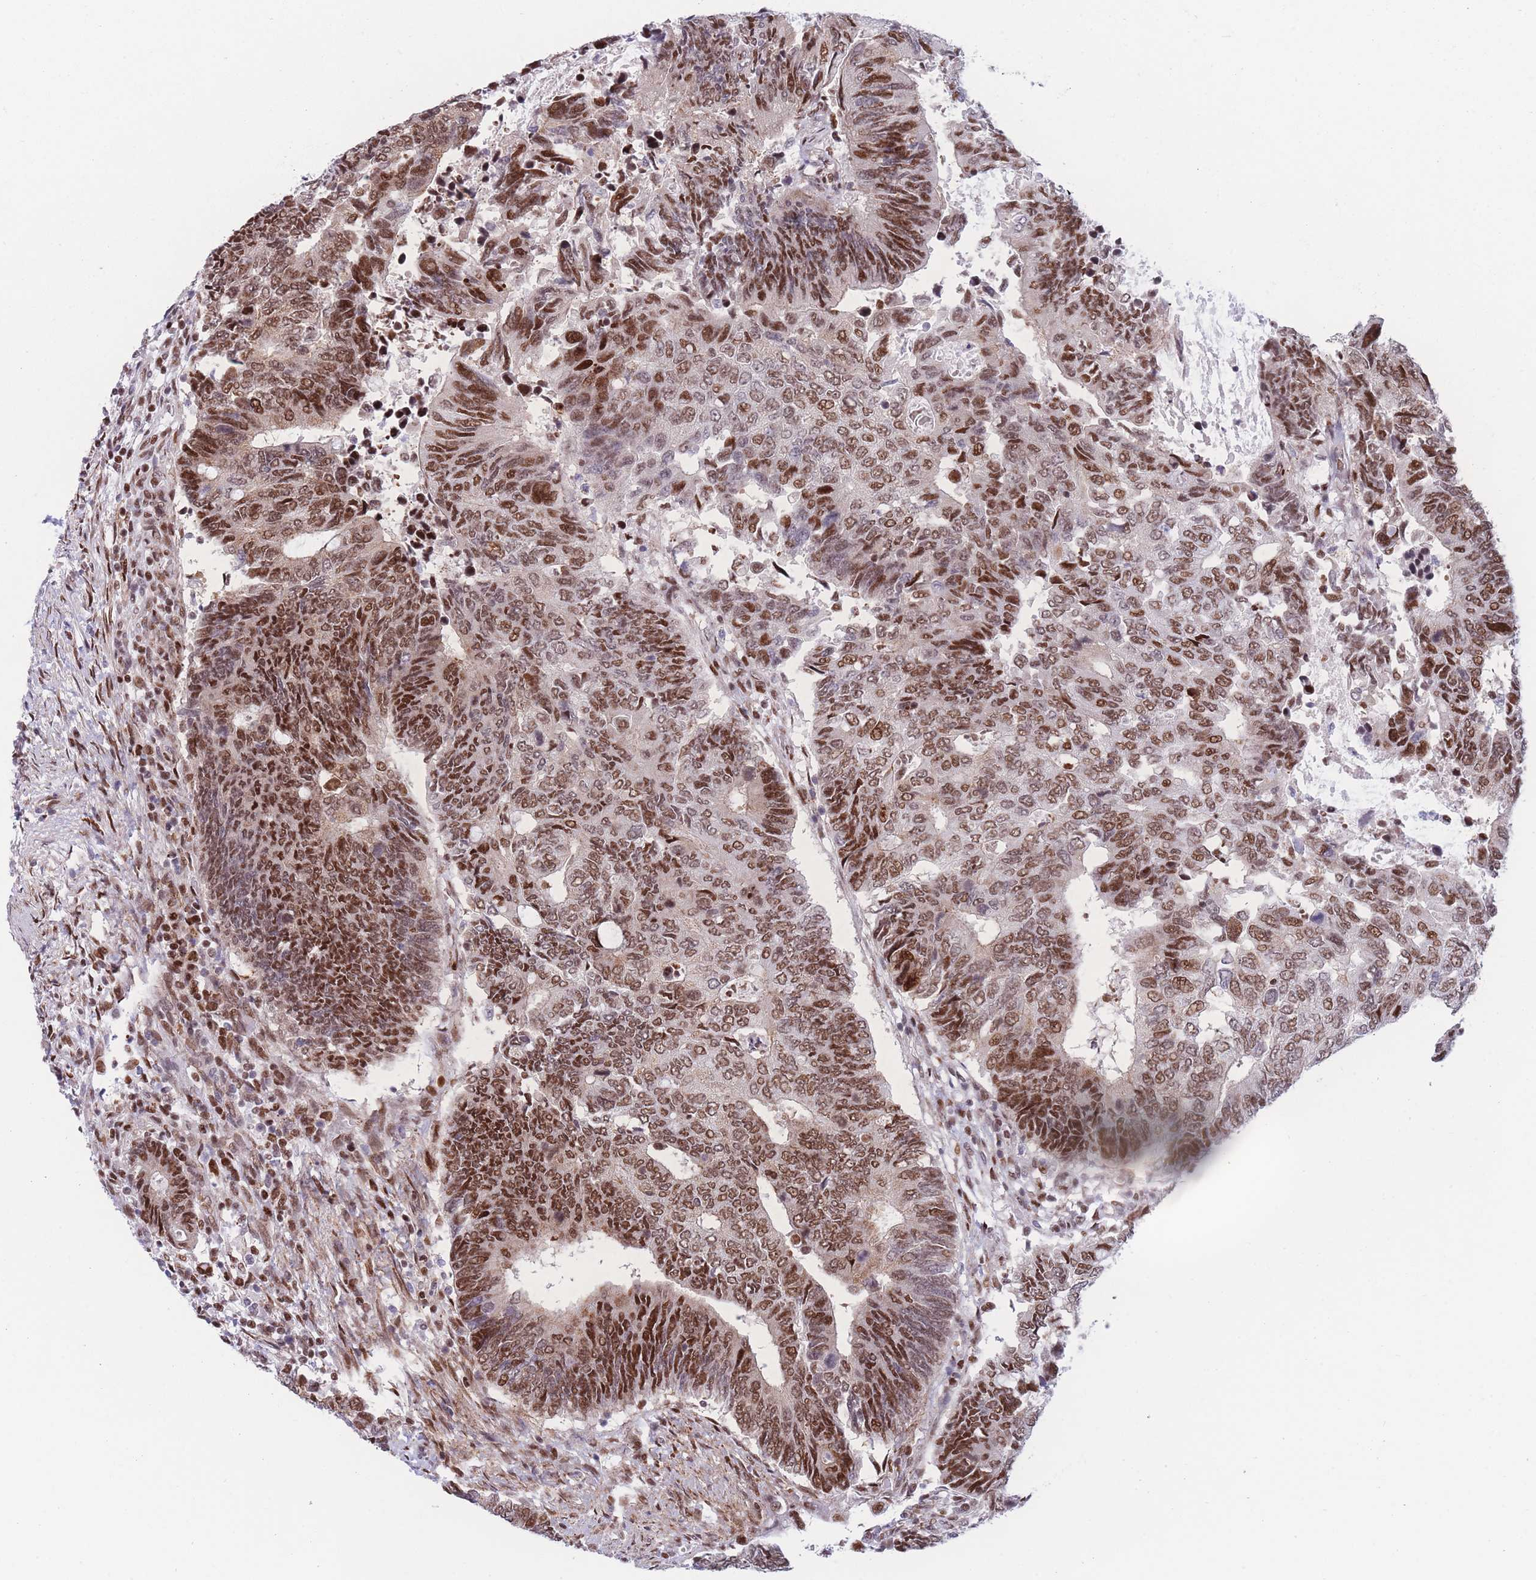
{"staining": {"intensity": "strong", "quantity": ">75%", "location": "nuclear"}, "tissue": "colorectal cancer", "cell_type": "Tumor cells", "image_type": "cancer", "snomed": [{"axis": "morphology", "description": "Adenocarcinoma, NOS"}, {"axis": "topography", "description": "Colon"}], "caption": "This micrograph shows colorectal adenocarcinoma stained with immunohistochemistry (IHC) to label a protein in brown. The nuclear of tumor cells show strong positivity for the protein. Nuclei are counter-stained blue.", "gene": "DNAJC3", "patient": {"sex": "male", "age": 87}}